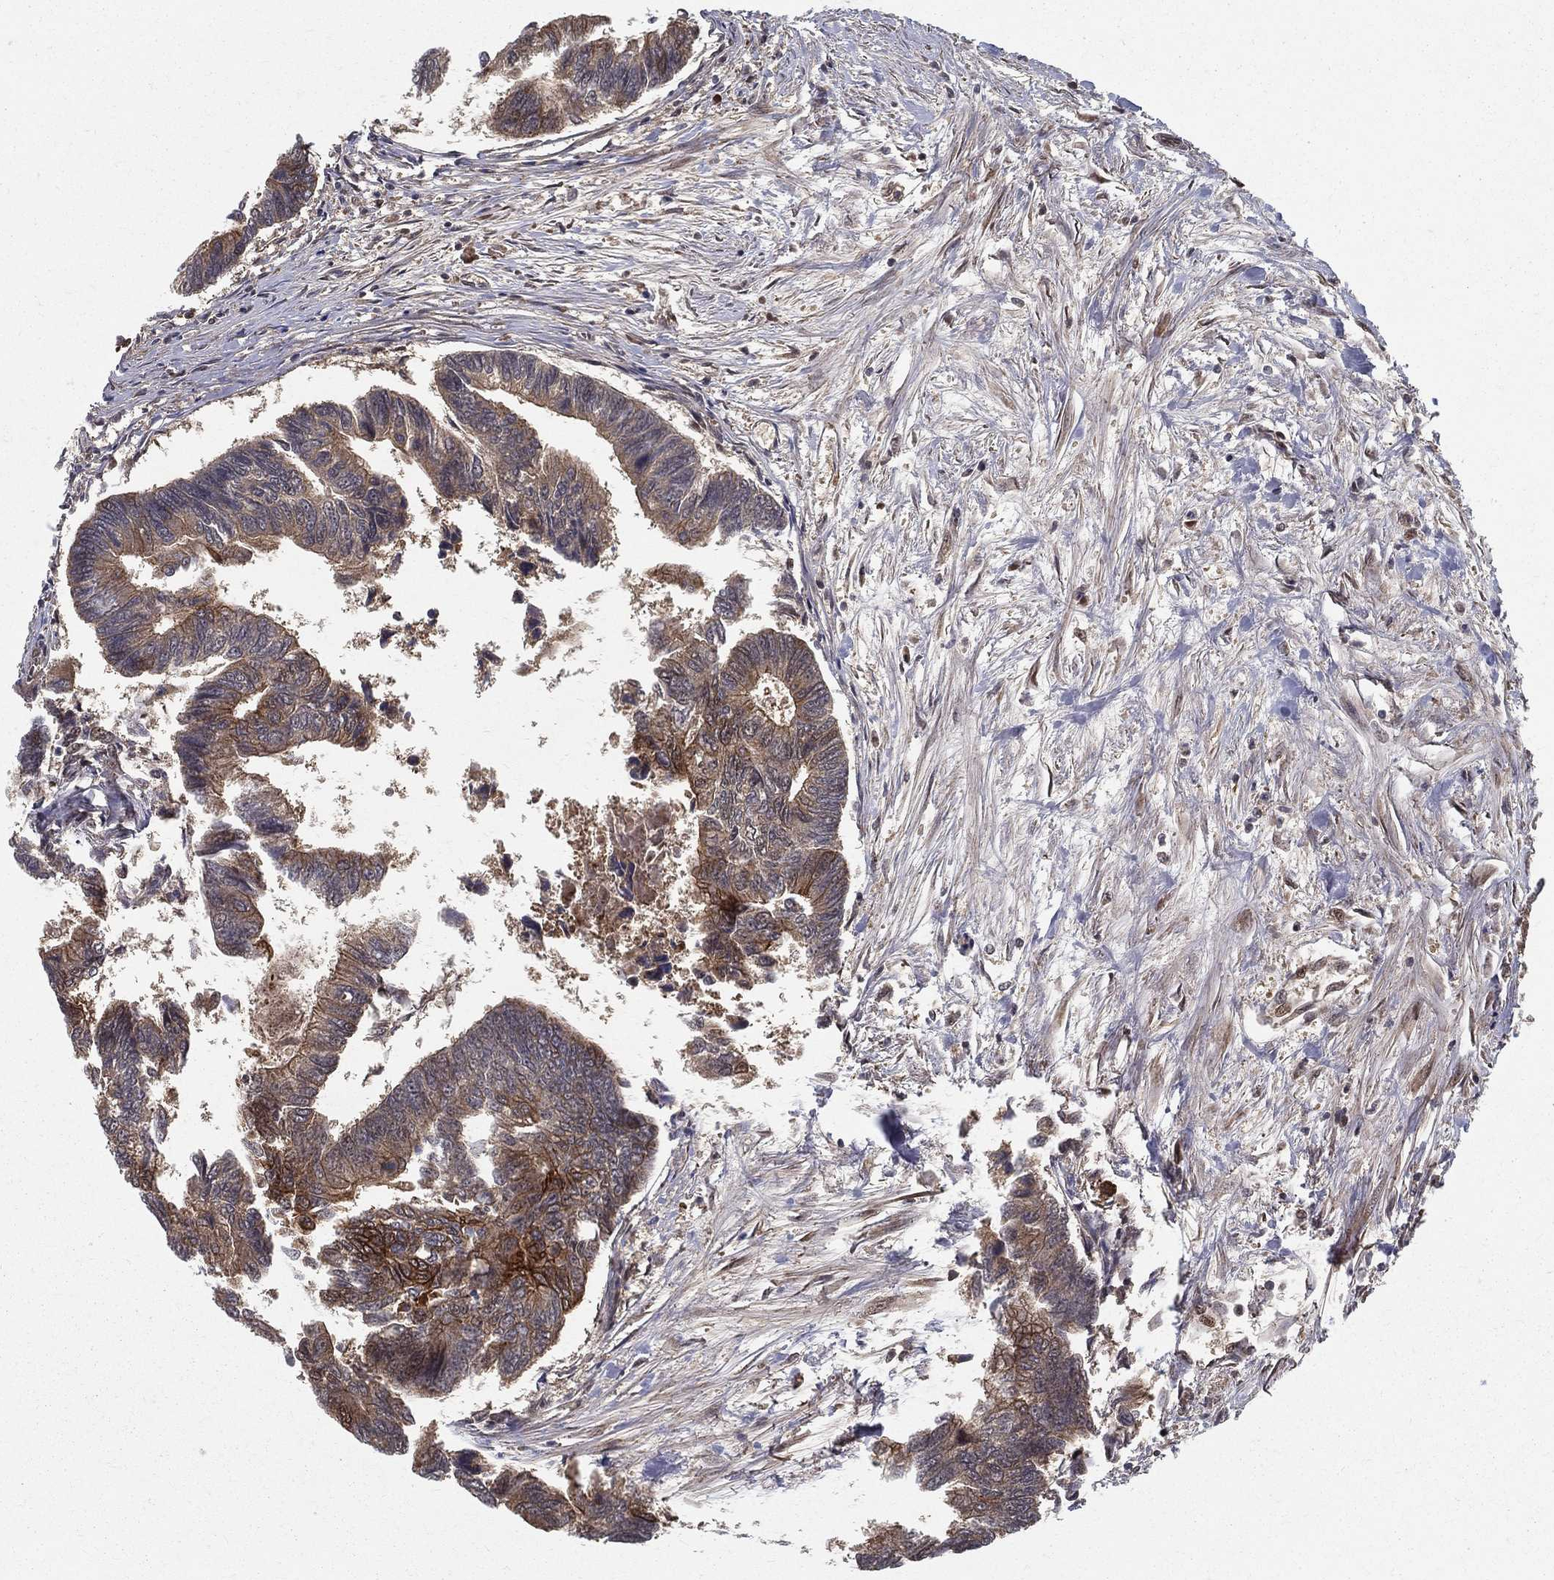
{"staining": {"intensity": "strong", "quantity": "<25%", "location": "cytoplasmic/membranous"}, "tissue": "colorectal cancer", "cell_type": "Tumor cells", "image_type": "cancer", "snomed": [{"axis": "morphology", "description": "Adenocarcinoma, NOS"}, {"axis": "topography", "description": "Colon"}], "caption": "This photomicrograph displays colorectal cancer stained with IHC to label a protein in brown. The cytoplasmic/membranous of tumor cells show strong positivity for the protein. Nuclei are counter-stained blue.", "gene": "SLC6A6", "patient": {"sex": "female", "age": 65}}